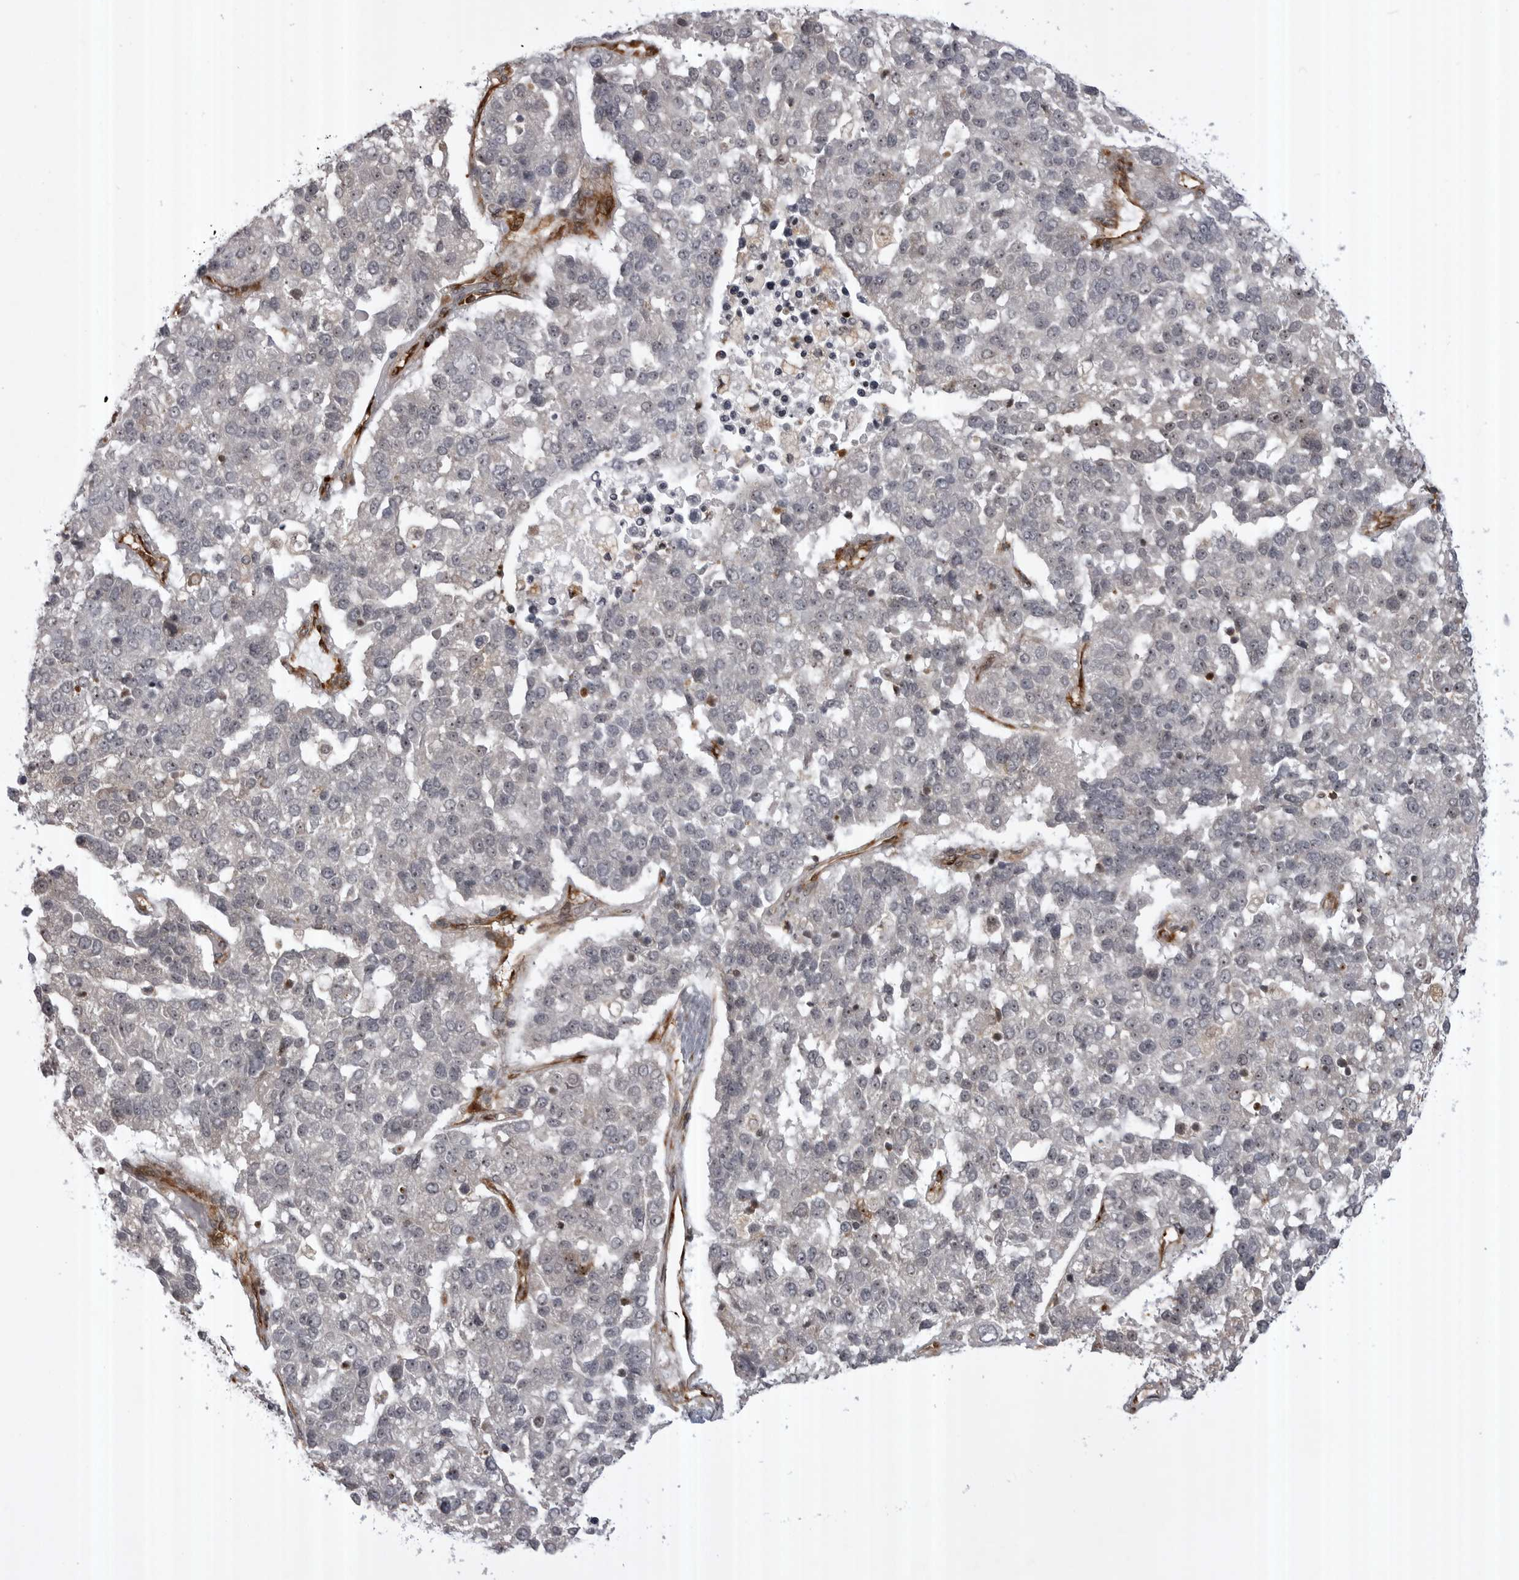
{"staining": {"intensity": "negative", "quantity": "none", "location": "none"}, "tissue": "pancreatic cancer", "cell_type": "Tumor cells", "image_type": "cancer", "snomed": [{"axis": "morphology", "description": "Adenocarcinoma, NOS"}, {"axis": "topography", "description": "Pancreas"}], "caption": "This is a micrograph of immunohistochemistry staining of pancreatic cancer, which shows no positivity in tumor cells.", "gene": "ABL1", "patient": {"sex": "female", "age": 61}}